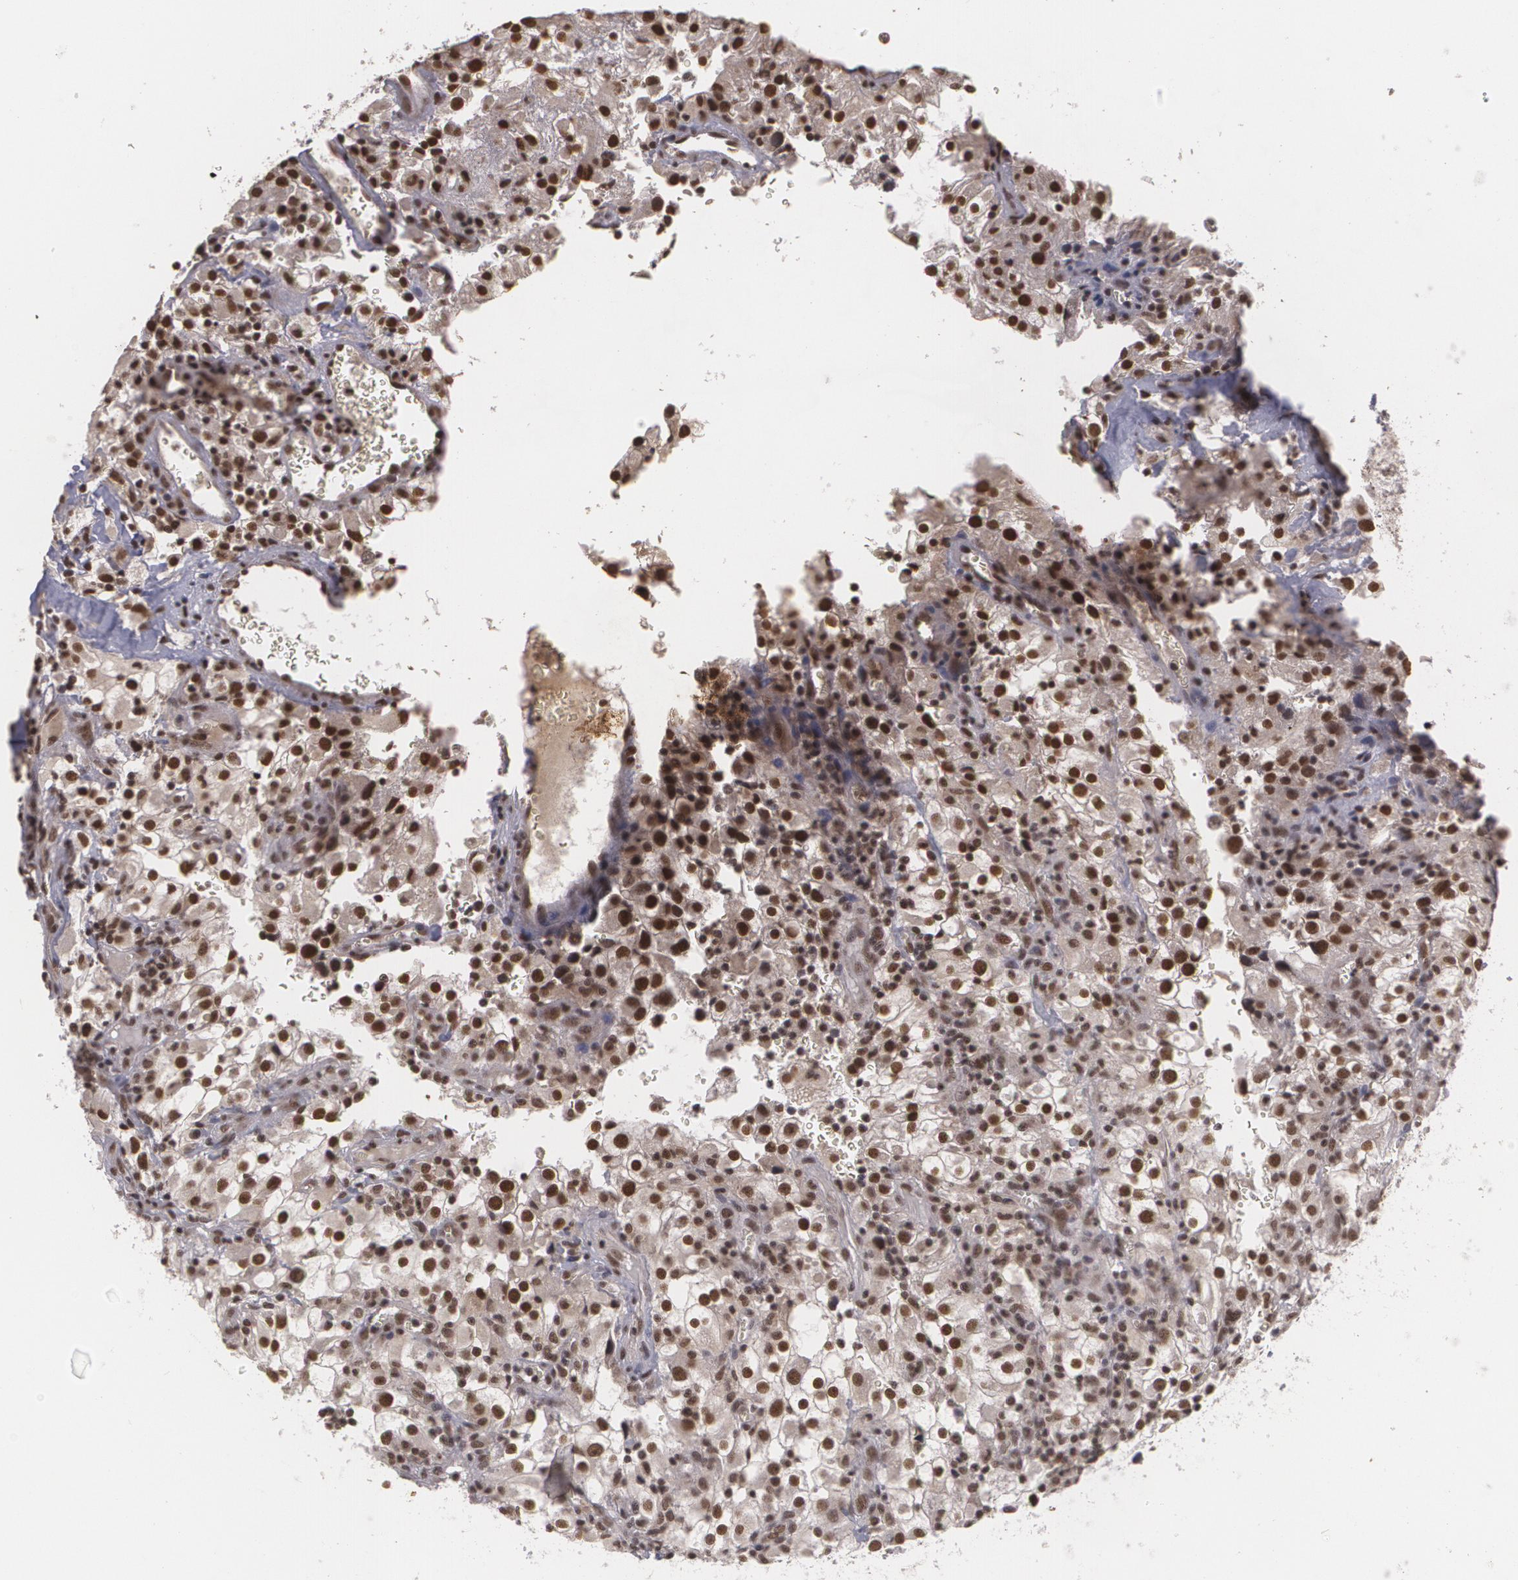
{"staining": {"intensity": "strong", "quantity": ">75%", "location": "nuclear"}, "tissue": "renal cancer", "cell_type": "Tumor cells", "image_type": "cancer", "snomed": [{"axis": "morphology", "description": "Adenocarcinoma, NOS"}, {"axis": "topography", "description": "Kidney"}], "caption": "Protein analysis of renal cancer tissue demonstrates strong nuclear staining in about >75% of tumor cells.", "gene": "RXRB", "patient": {"sex": "female", "age": 52}}